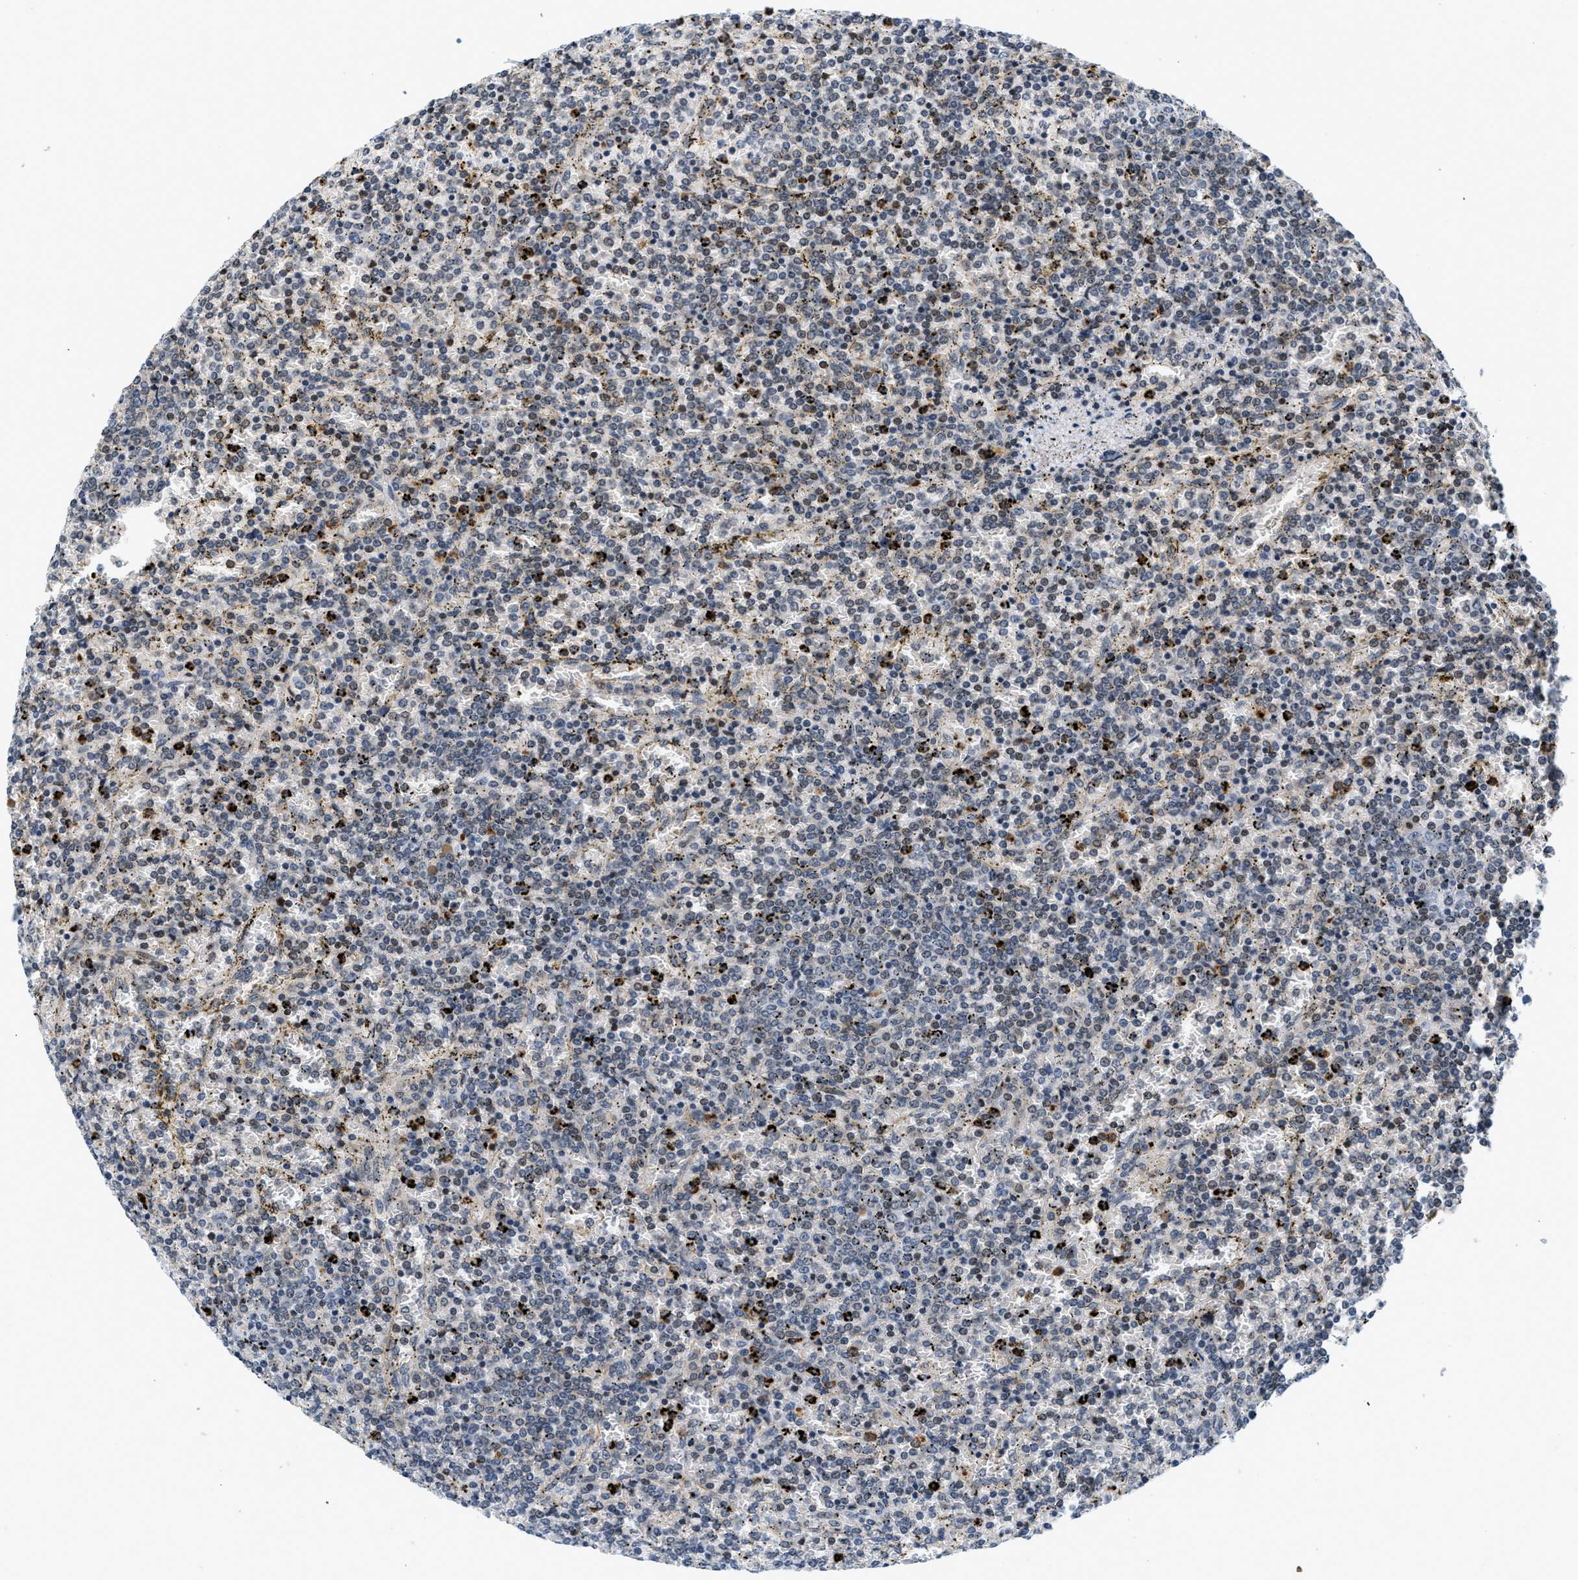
{"staining": {"intensity": "weak", "quantity": "<25%", "location": "cytoplasmic/membranous"}, "tissue": "lymphoma", "cell_type": "Tumor cells", "image_type": "cancer", "snomed": [{"axis": "morphology", "description": "Malignant lymphoma, non-Hodgkin's type, Low grade"}, {"axis": "topography", "description": "Spleen"}], "caption": "Human lymphoma stained for a protein using immunohistochemistry (IHC) displays no staining in tumor cells.", "gene": "KMT2A", "patient": {"sex": "female", "age": 77}}